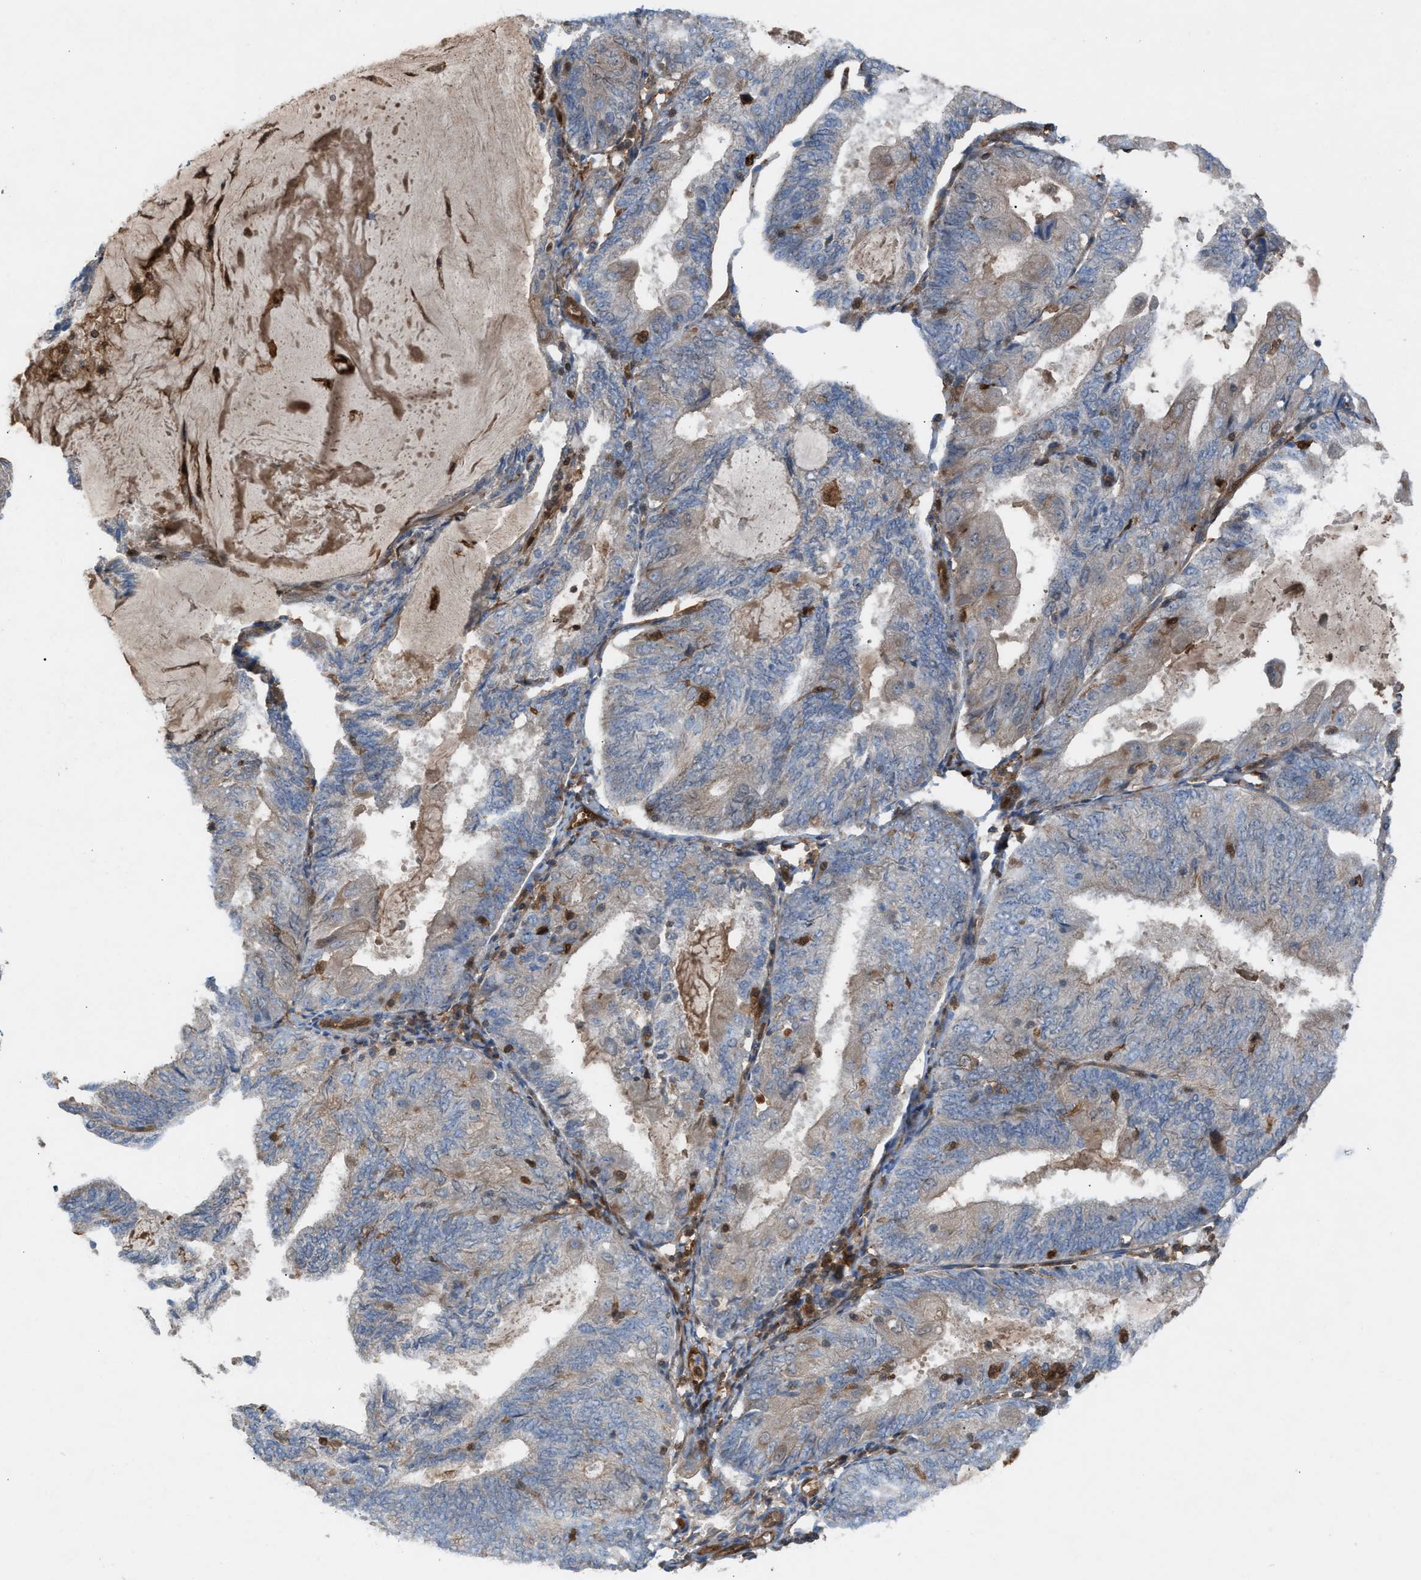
{"staining": {"intensity": "weak", "quantity": "<25%", "location": "cytoplasmic/membranous"}, "tissue": "endometrial cancer", "cell_type": "Tumor cells", "image_type": "cancer", "snomed": [{"axis": "morphology", "description": "Adenocarcinoma, NOS"}, {"axis": "topography", "description": "Endometrium"}], "caption": "High magnification brightfield microscopy of adenocarcinoma (endometrial) stained with DAB (brown) and counterstained with hematoxylin (blue): tumor cells show no significant expression.", "gene": "TPK1", "patient": {"sex": "female", "age": 81}}